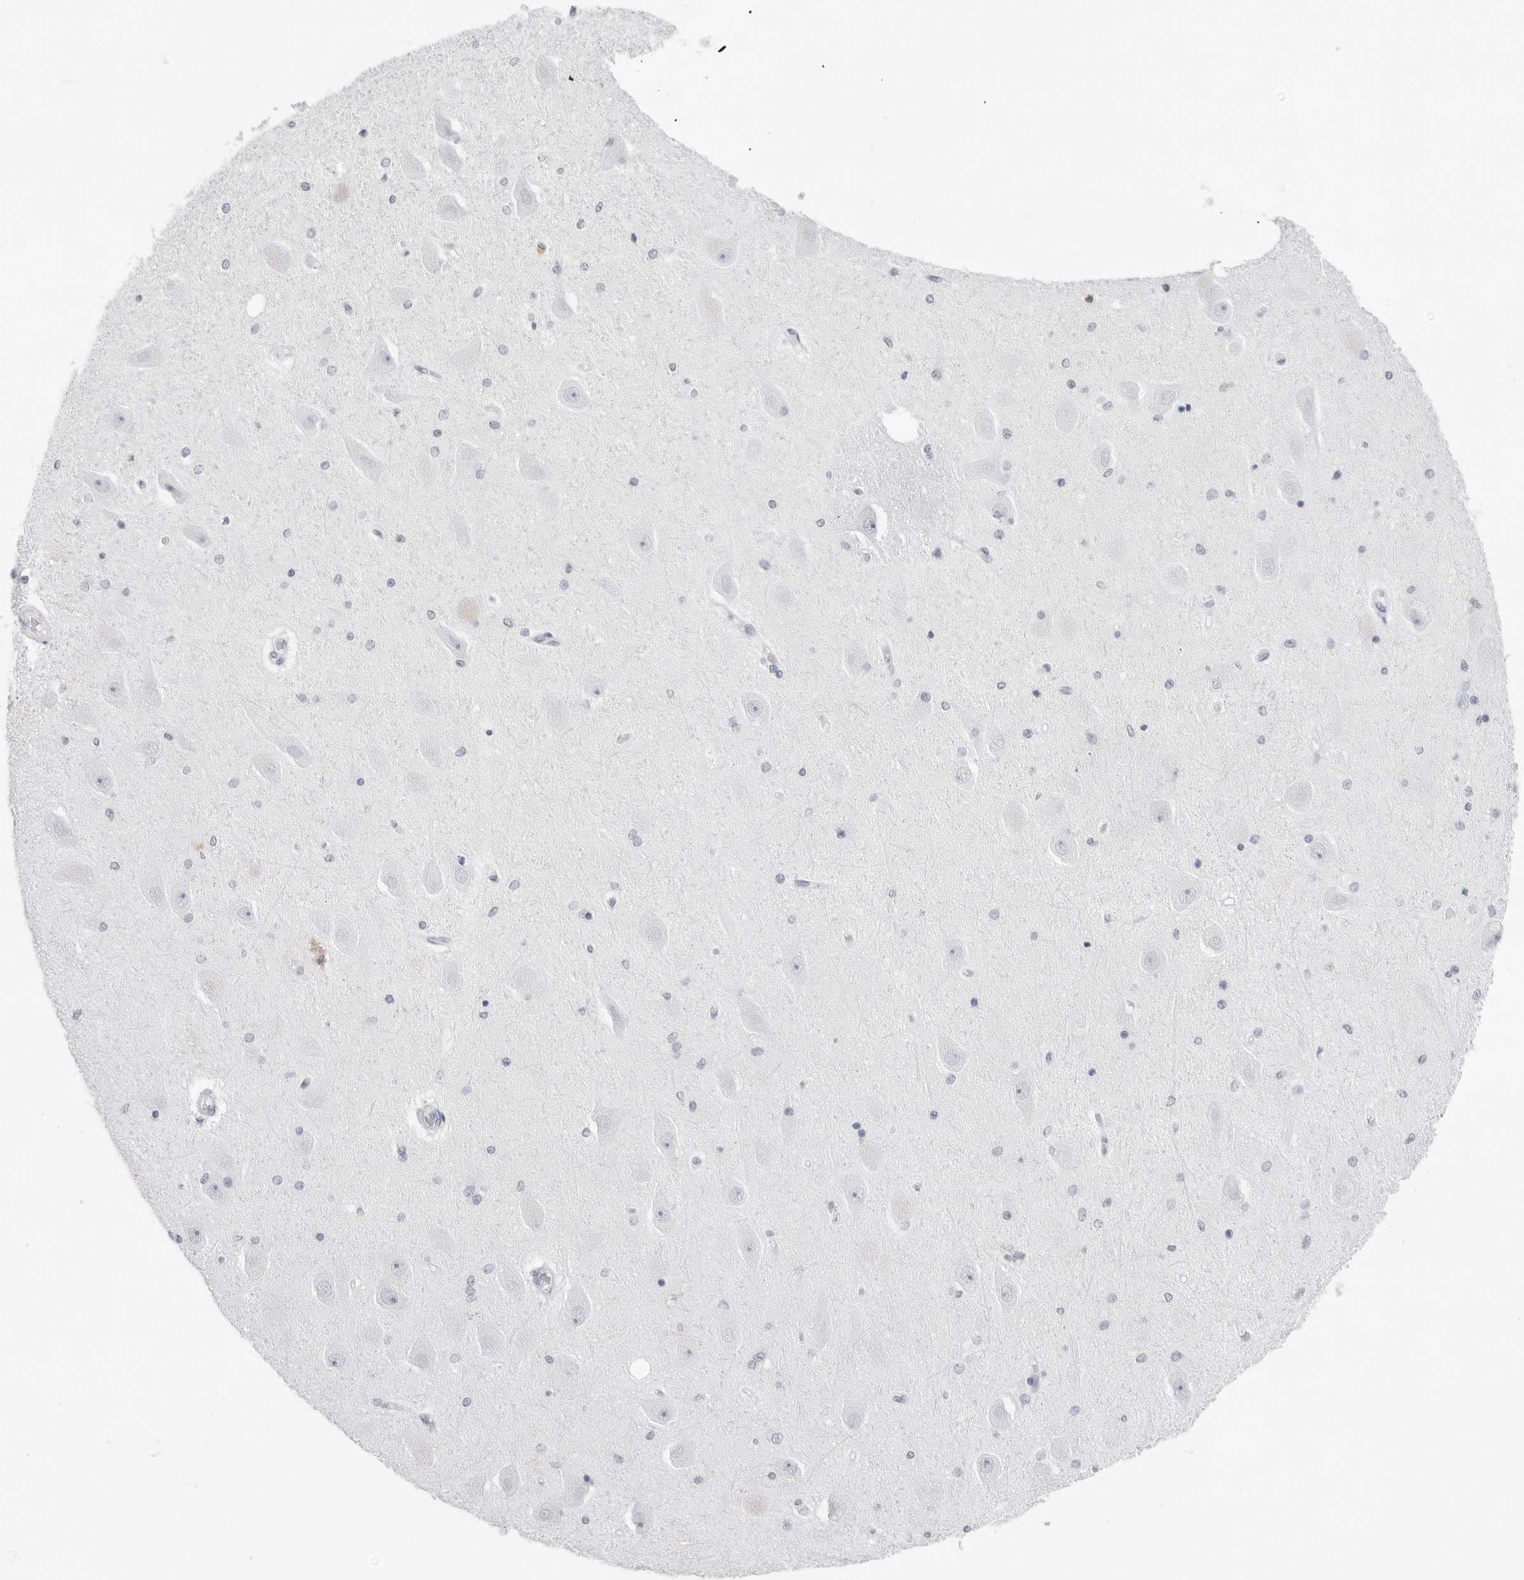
{"staining": {"intensity": "negative", "quantity": "none", "location": "none"}, "tissue": "hippocampus", "cell_type": "Glial cells", "image_type": "normal", "snomed": [{"axis": "morphology", "description": "Normal tissue, NOS"}, {"axis": "topography", "description": "Hippocampus"}], "caption": "High power microscopy image of an immunohistochemistry (IHC) photomicrograph of unremarkable hippocampus, revealing no significant staining in glial cells. The staining was performed using DAB to visualize the protein expression in brown, while the nuclei were stained in blue with hematoxylin (Magnification: 20x).", "gene": "FMNL1", "patient": {"sex": "female", "age": 54}}